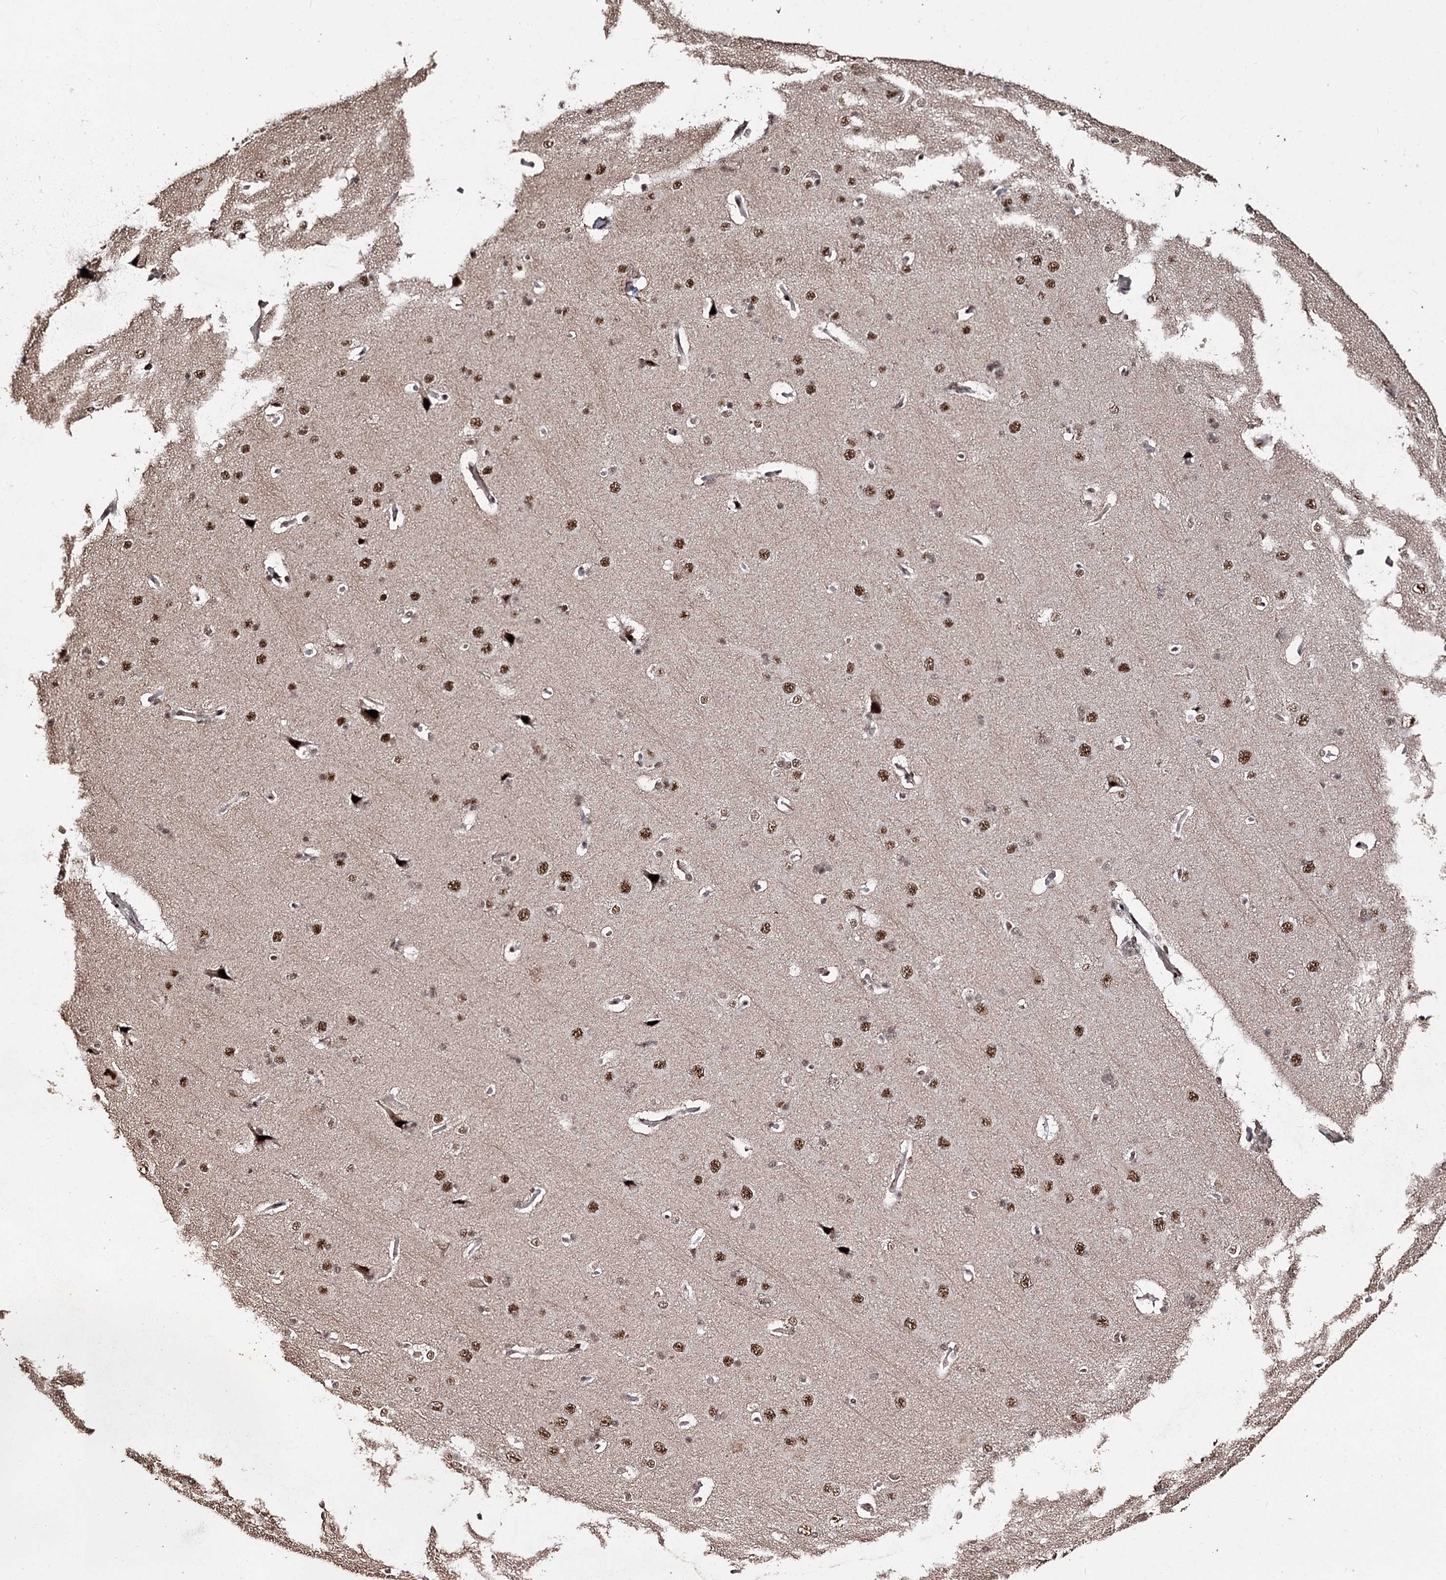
{"staining": {"intensity": "moderate", "quantity": ">75%", "location": "nuclear"}, "tissue": "cerebral cortex", "cell_type": "Endothelial cells", "image_type": "normal", "snomed": [{"axis": "morphology", "description": "Normal tissue, NOS"}, {"axis": "topography", "description": "Cerebral cortex"}], "caption": "Endothelial cells show medium levels of moderate nuclear positivity in approximately >75% of cells in benign cerebral cortex. Using DAB (brown) and hematoxylin (blue) stains, captured at high magnification using brightfield microscopy.", "gene": "U2SURP", "patient": {"sex": "male", "age": 62}}